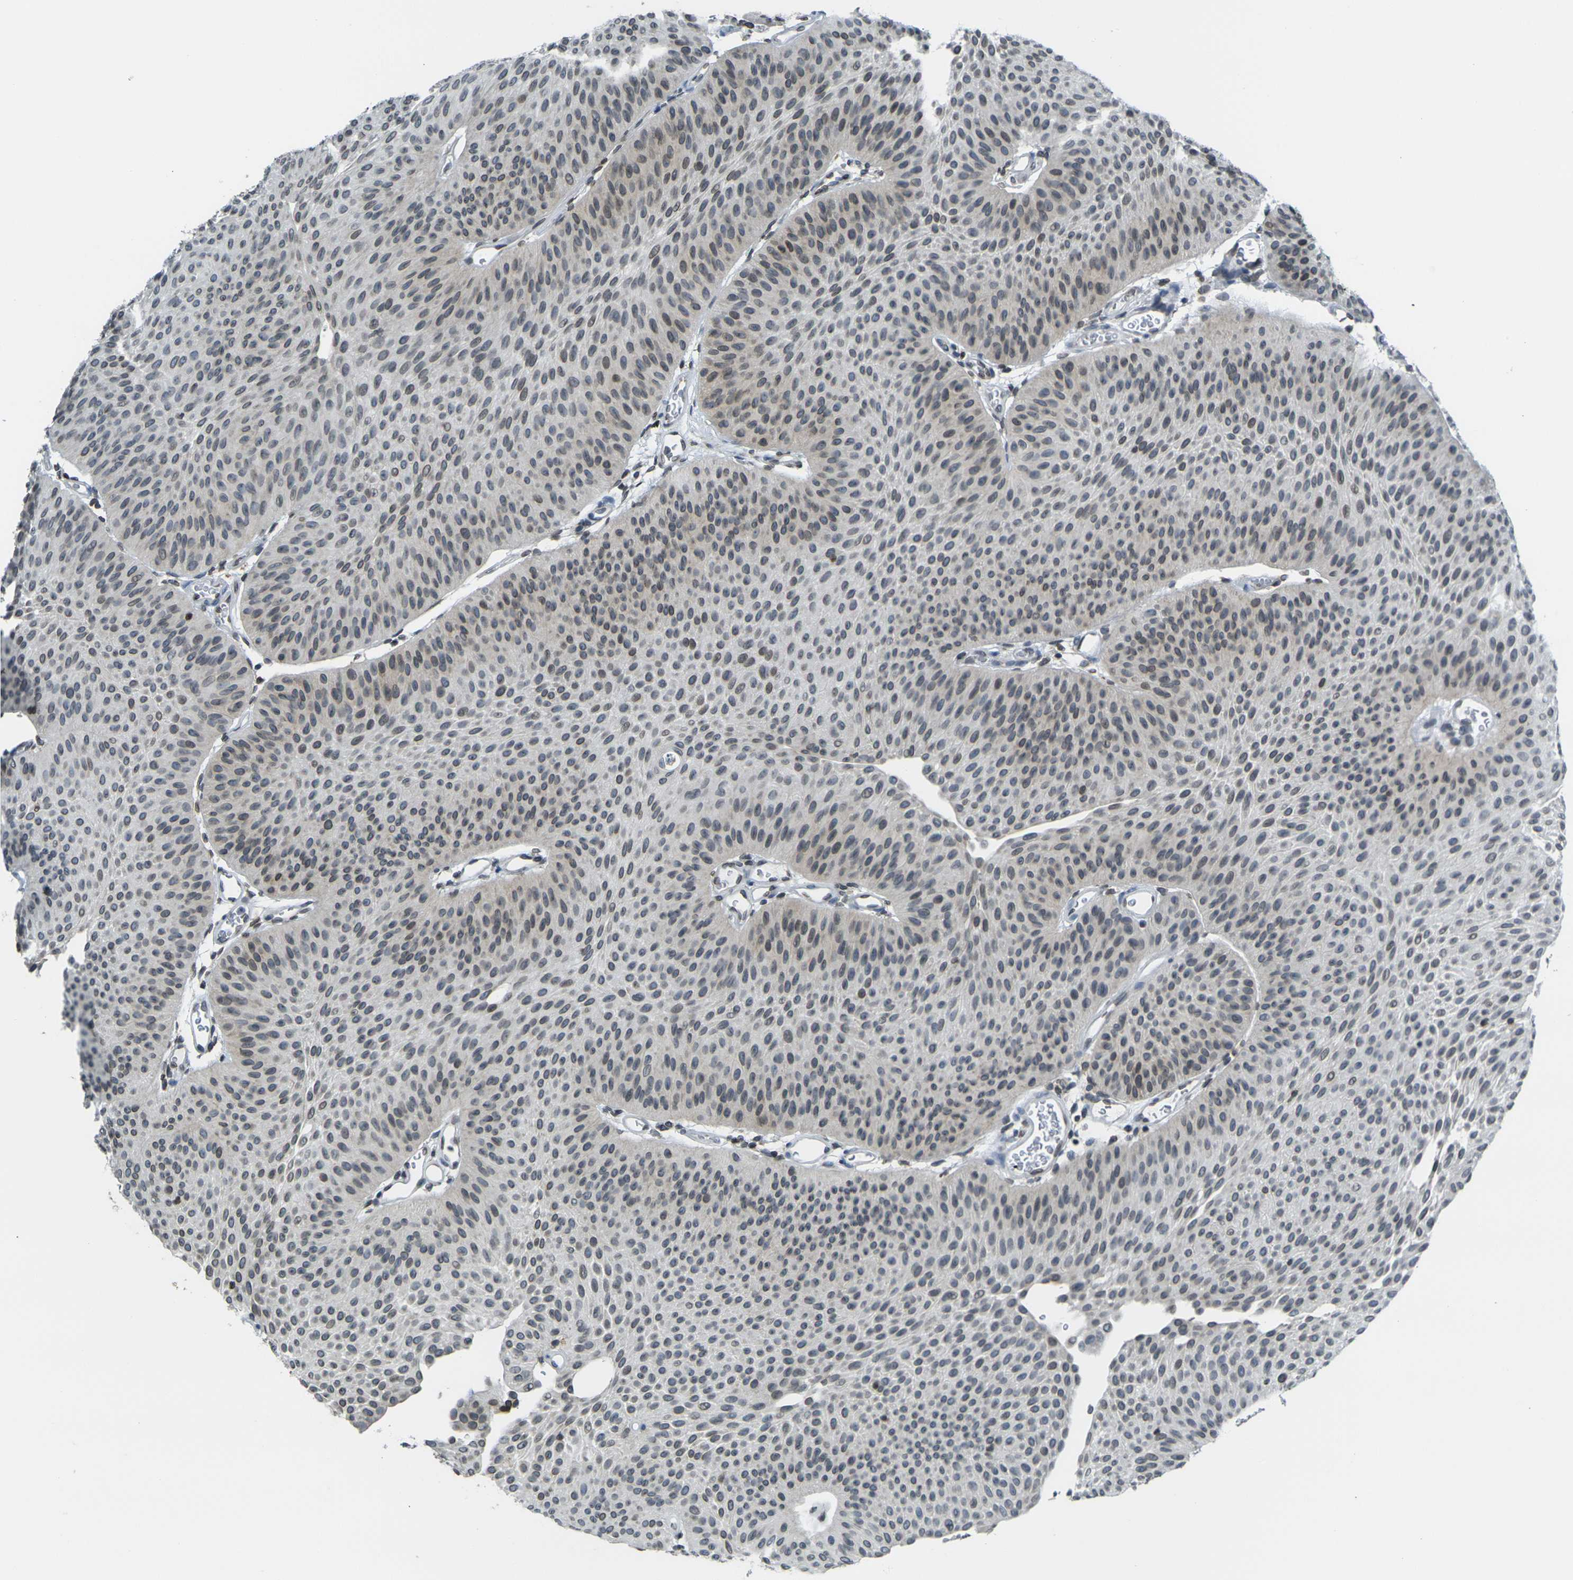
{"staining": {"intensity": "moderate", "quantity": "25%-75%", "location": "cytoplasmic/membranous,nuclear"}, "tissue": "urothelial cancer", "cell_type": "Tumor cells", "image_type": "cancer", "snomed": [{"axis": "morphology", "description": "Urothelial carcinoma, Low grade"}, {"axis": "topography", "description": "Urinary bladder"}], "caption": "Urothelial carcinoma (low-grade) tissue exhibits moderate cytoplasmic/membranous and nuclear expression in approximately 25%-75% of tumor cells", "gene": "BRDT", "patient": {"sex": "female", "age": 60}}